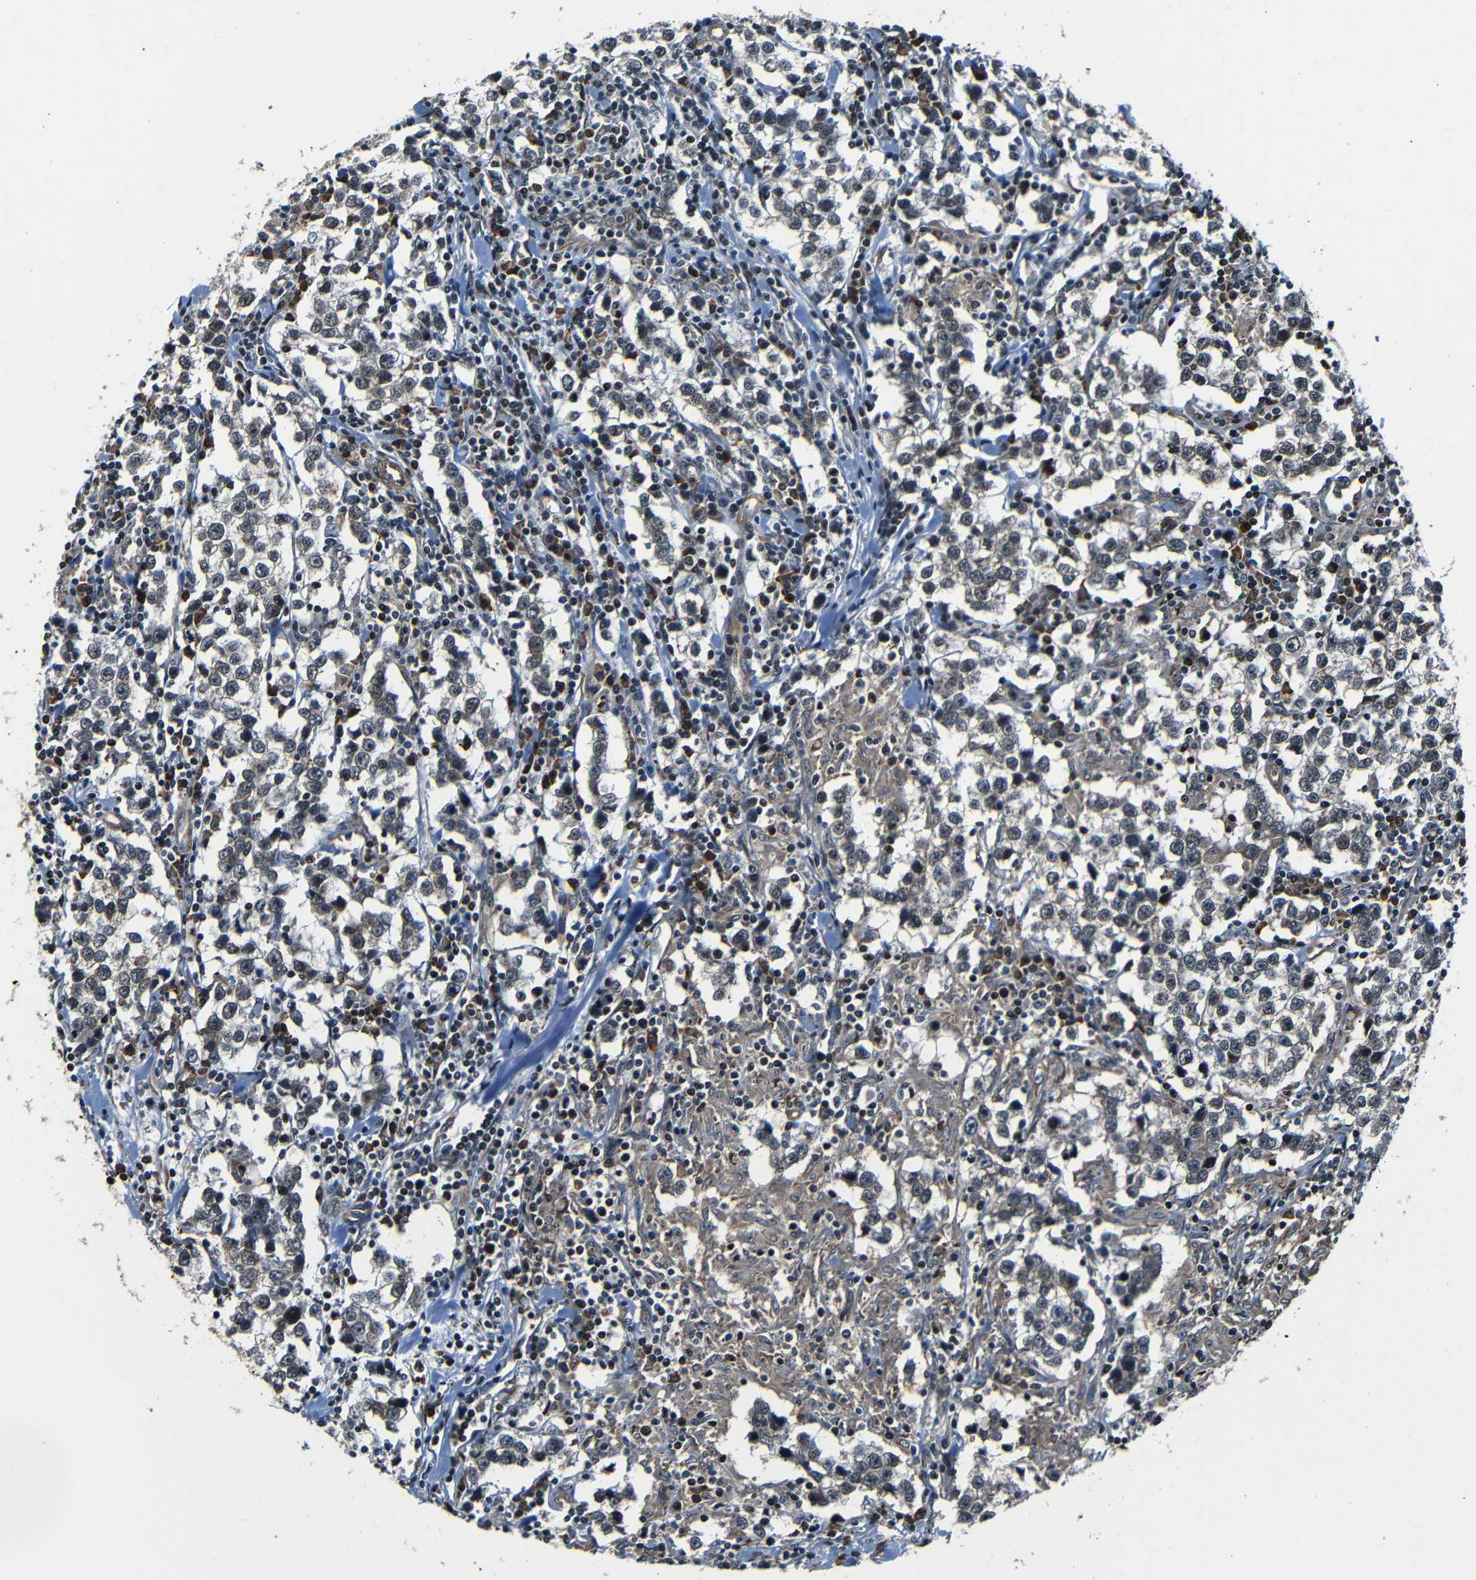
{"staining": {"intensity": "negative", "quantity": "none", "location": "none"}, "tissue": "testis cancer", "cell_type": "Tumor cells", "image_type": "cancer", "snomed": [{"axis": "morphology", "description": "Seminoma, NOS"}, {"axis": "morphology", "description": "Carcinoma, Embryonal, NOS"}, {"axis": "topography", "description": "Testis"}], "caption": "Seminoma (testis) stained for a protein using IHC shows no staining tumor cells.", "gene": "NCBP3", "patient": {"sex": "male", "age": 36}}